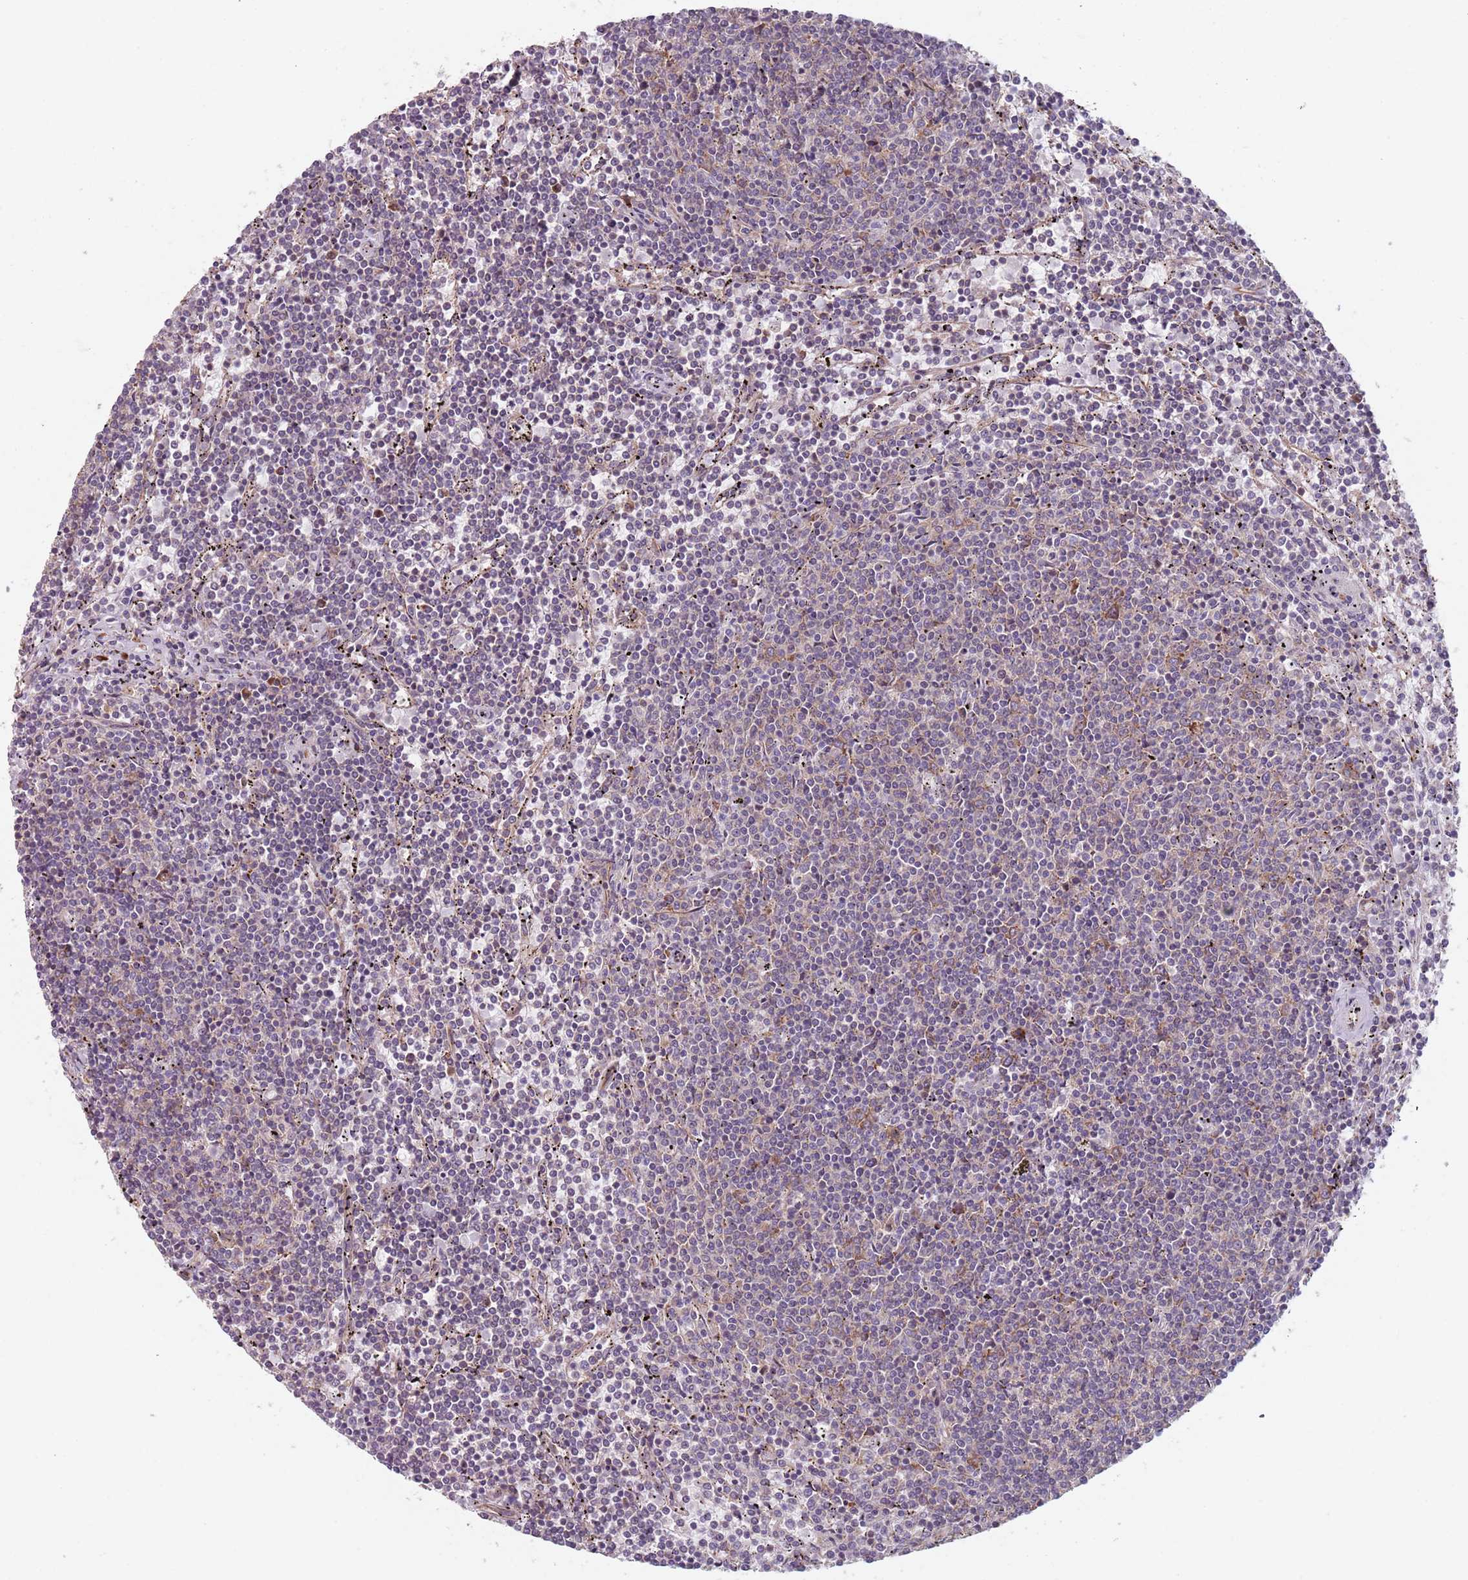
{"staining": {"intensity": "negative", "quantity": "none", "location": "none"}, "tissue": "lymphoma", "cell_type": "Tumor cells", "image_type": "cancer", "snomed": [{"axis": "morphology", "description": "Malignant lymphoma, non-Hodgkin's type, Low grade"}, {"axis": "topography", "description": "Spleen"}], "caption": "Tumor cells are negative for brown protein staining in low-grade malignant lymphoma, non-Hodgkin's type.", "gene": "NOTCH3", "patient": {"sex": "female", "age": 50}}